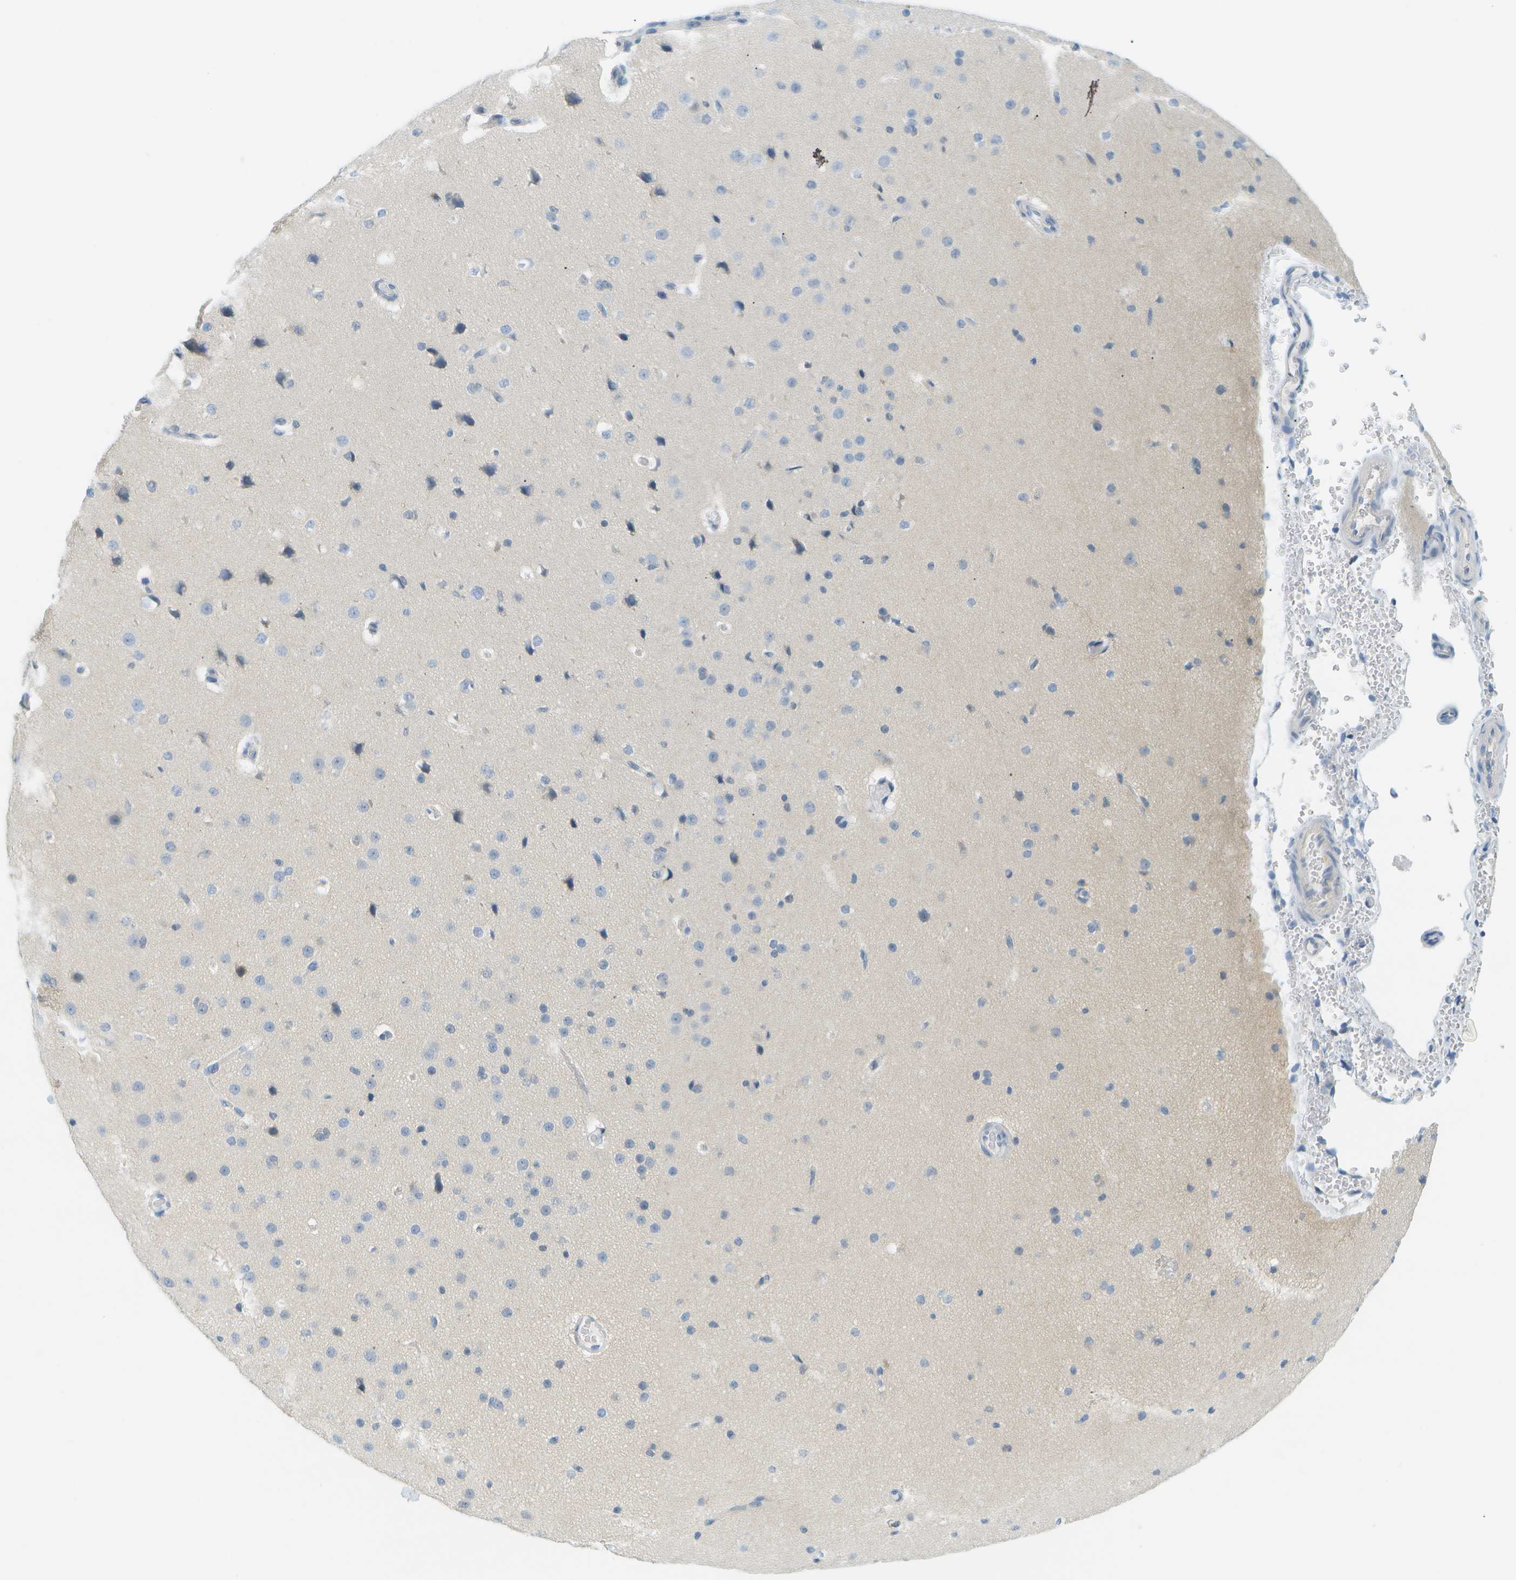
{"staining": {"intensity": "negative", "quantity": "none", "location": "none"}, "tissue": "cerebral cortex", "cell_type": "Endothelial cells", "image_type": "normal", "snomed": [{"axis": "morphology", "description": "Normal tissue, NOS"}, {"axis": "morphology", "description": "Developmental malformation"}, {"axis": "topography", "description": "Cerebral cortex"}], "caption": "The image exhibits no significant expression in endothelial cells of cerebral cortex. (Stains: DAB (3,3'-diaminobenzidine) immunohistochemistry with hematoxylin counter stain, Microscopy: brightfield microscopy at high magnification).", "gene": "SMYD5", "patient": {"sex": "female", "age": 30}}